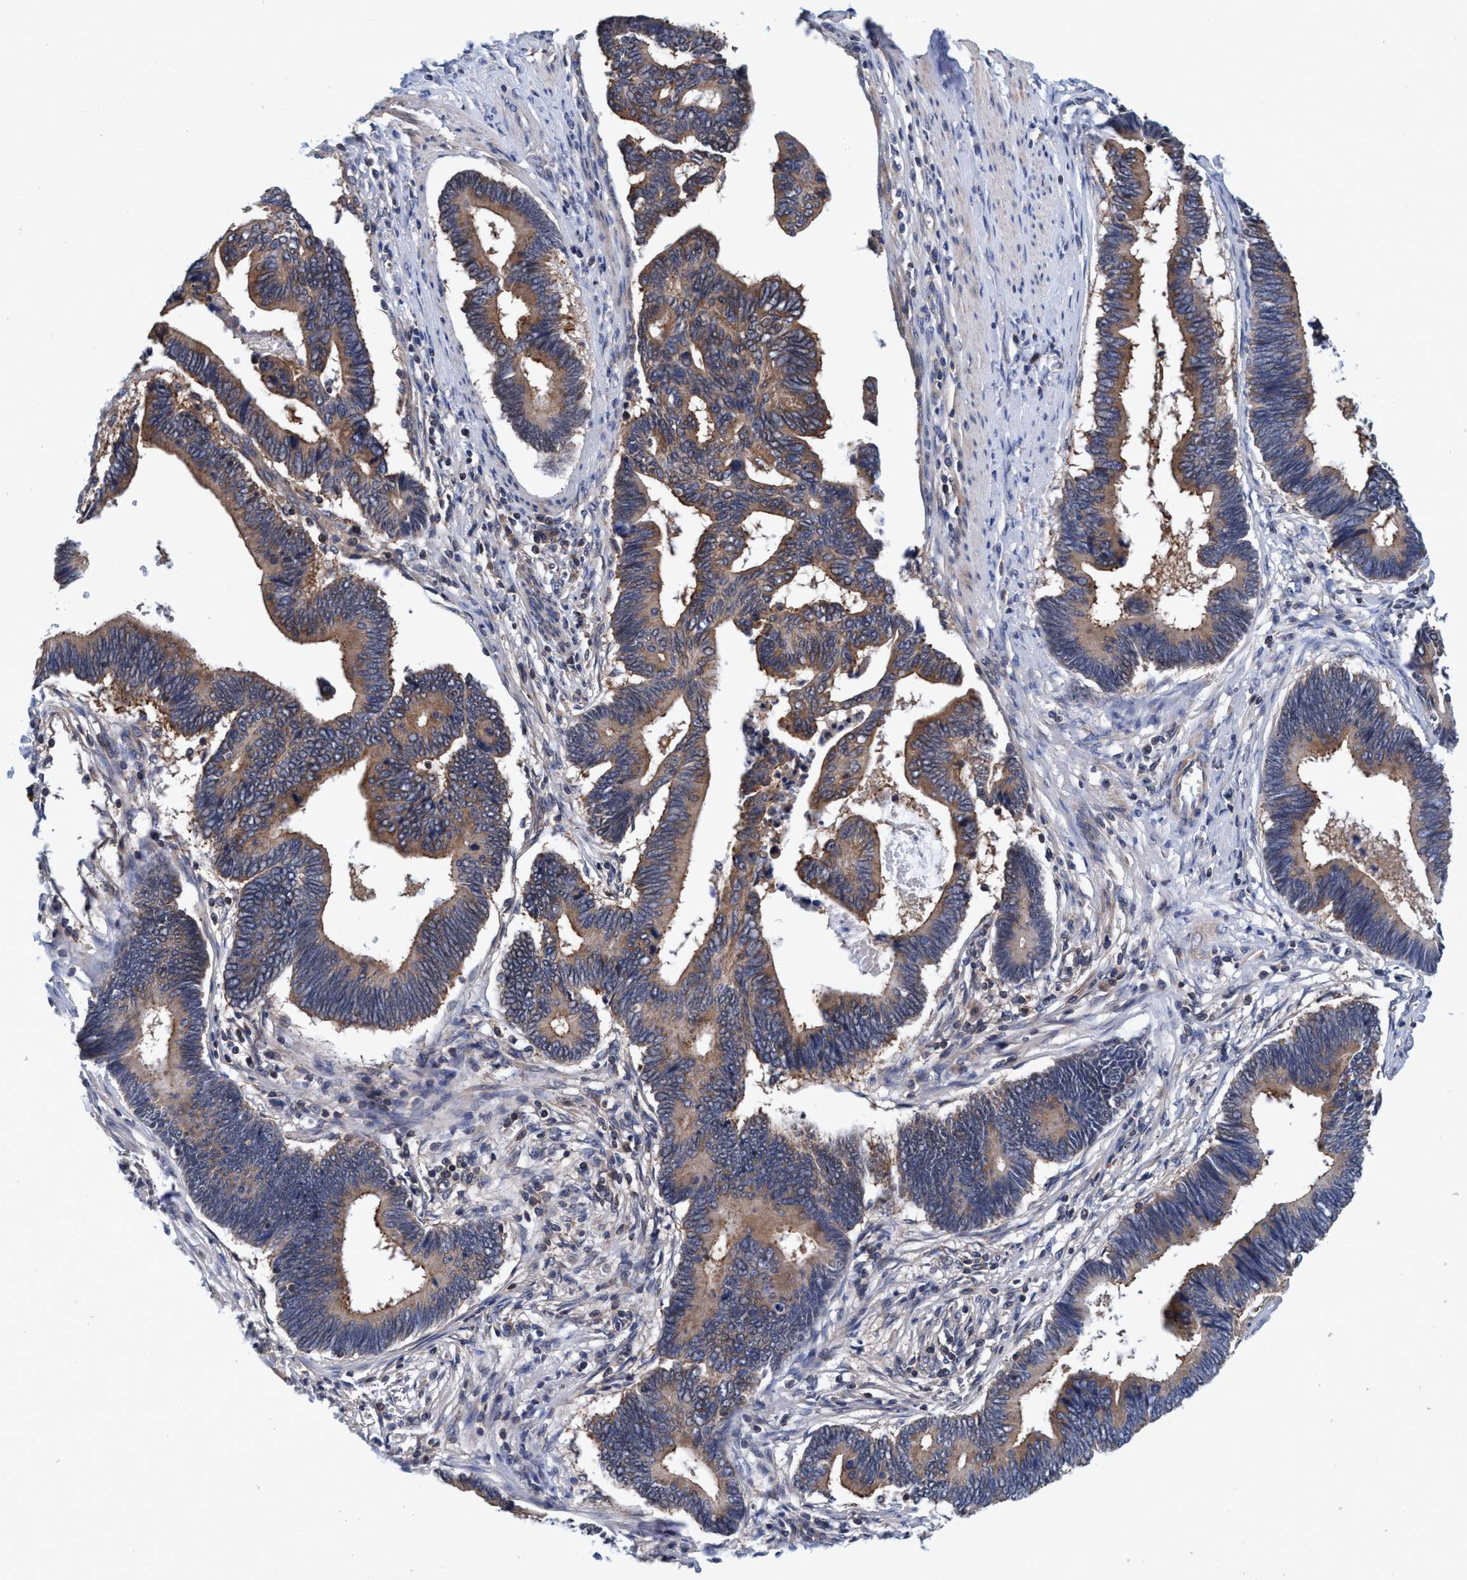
{"staining": {"intensity": "moderate", "quantity": ">75%", "location": "cytoplasmic/membranous"}, "tissue": "pancreatic cancer", "cell_type": "Tumor cells", "image_type": "cancer", "snomed": [{"axis": "morphology", "description": "Adenocarcinoma, NOS"}, {"axis": "topography", "description": "Pancreas"}], "caption": "About >75% of tumor cells in human pancreatic cancer (adenocarcinoma) demonstrate moderate cytoplasmic/membranous protein staining as visualized by brown immunohistochemical staining.", "gene": "CALCOCO2", "patient": {"sex": "female", "age": 70}}